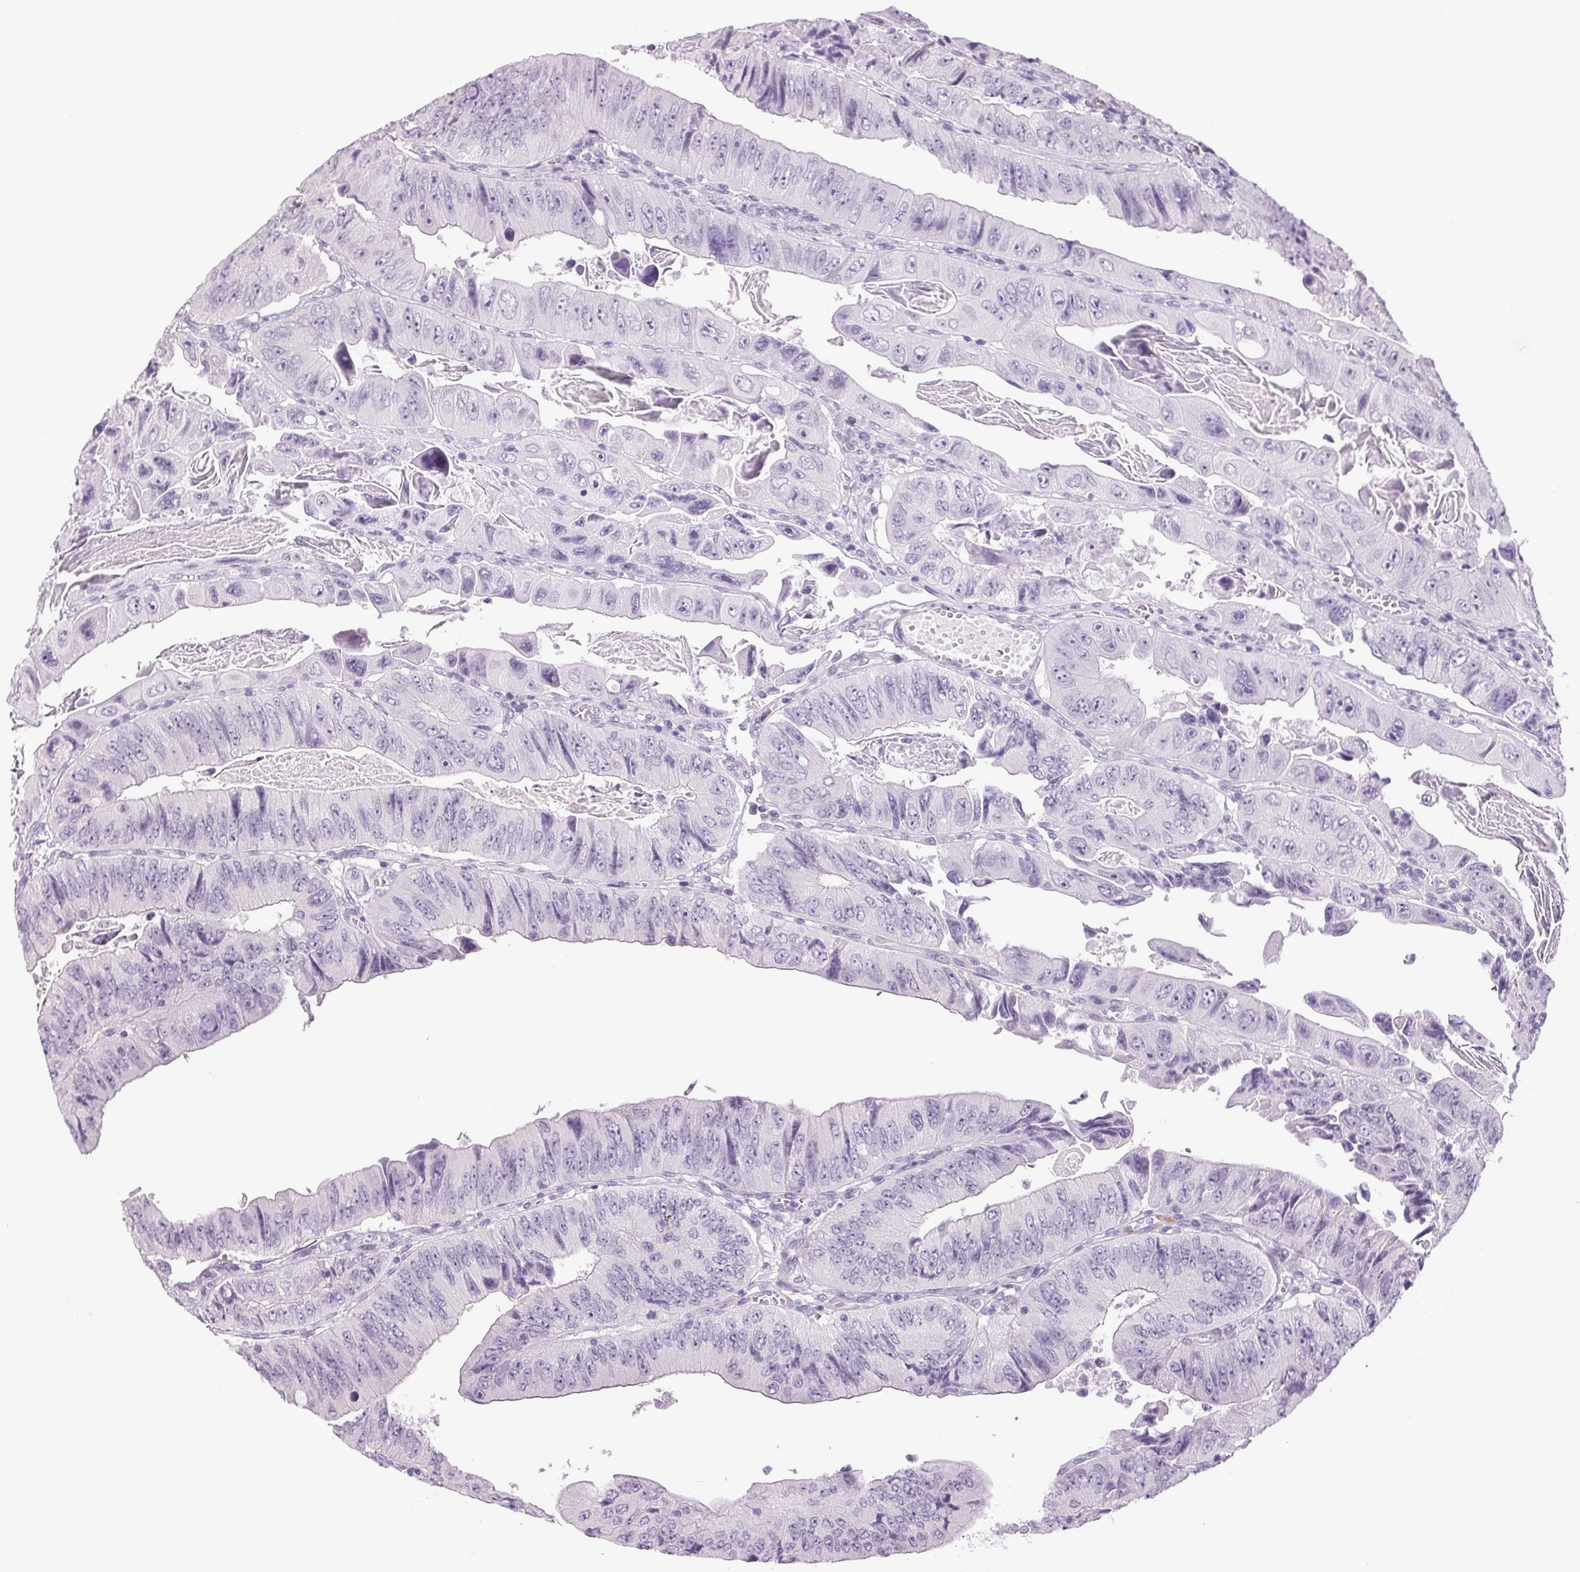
{"staining": {"intensity": "negative", "quantity": "none", "location": "none"}, "tissue": "colorectal cancer", "cell_type": "Tumor cells", "image_type": "cancer", "snomed": [{"axis": "morphology", "description": "Adenocarcinoma, NOS"}, {"axis": "topography", "description": "Colon"}], "caption": "Tumor cells show no significant expression in adenocarcinoma (colorectal).", "gene": "DNAJC6", "patient": {"sex": "female", "age": 84}}